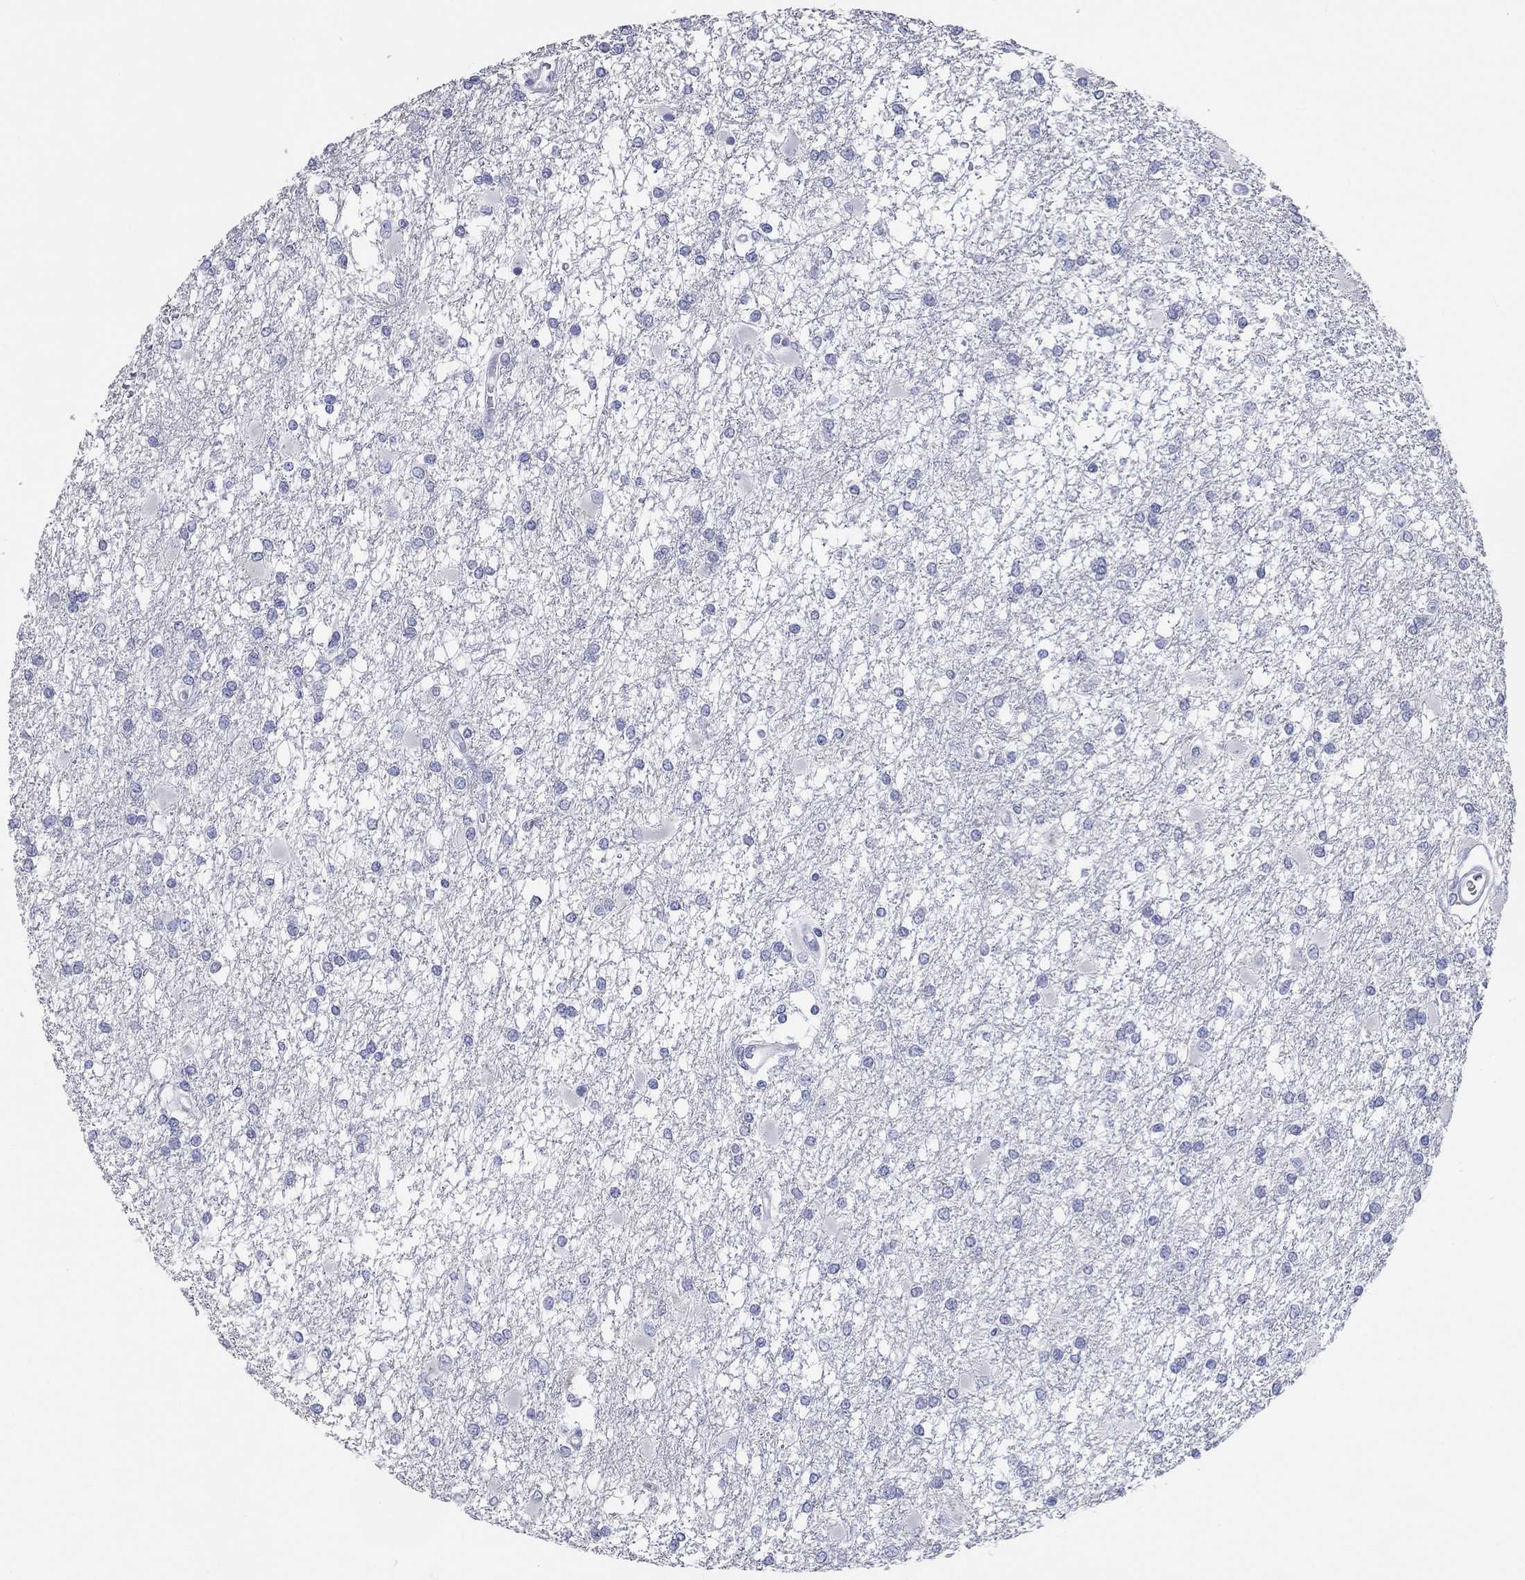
{"staining": {"intensity": "negative", "quantity": "none", "location": "none"}, "tissue": "glioma", "cell_type": "Tumor cells", "image_type": "cancer", "snomed": [{"axis": "morphology", "description": "Glioma, malignant, High grade"}, {"axis": "topography", "description": "Cerebral cortex"}], "caption": "There is no significant positivity in tumor cells of glioma.", "gene": "LRRC4C", "patient": {"sex": "male", "age": 79}}